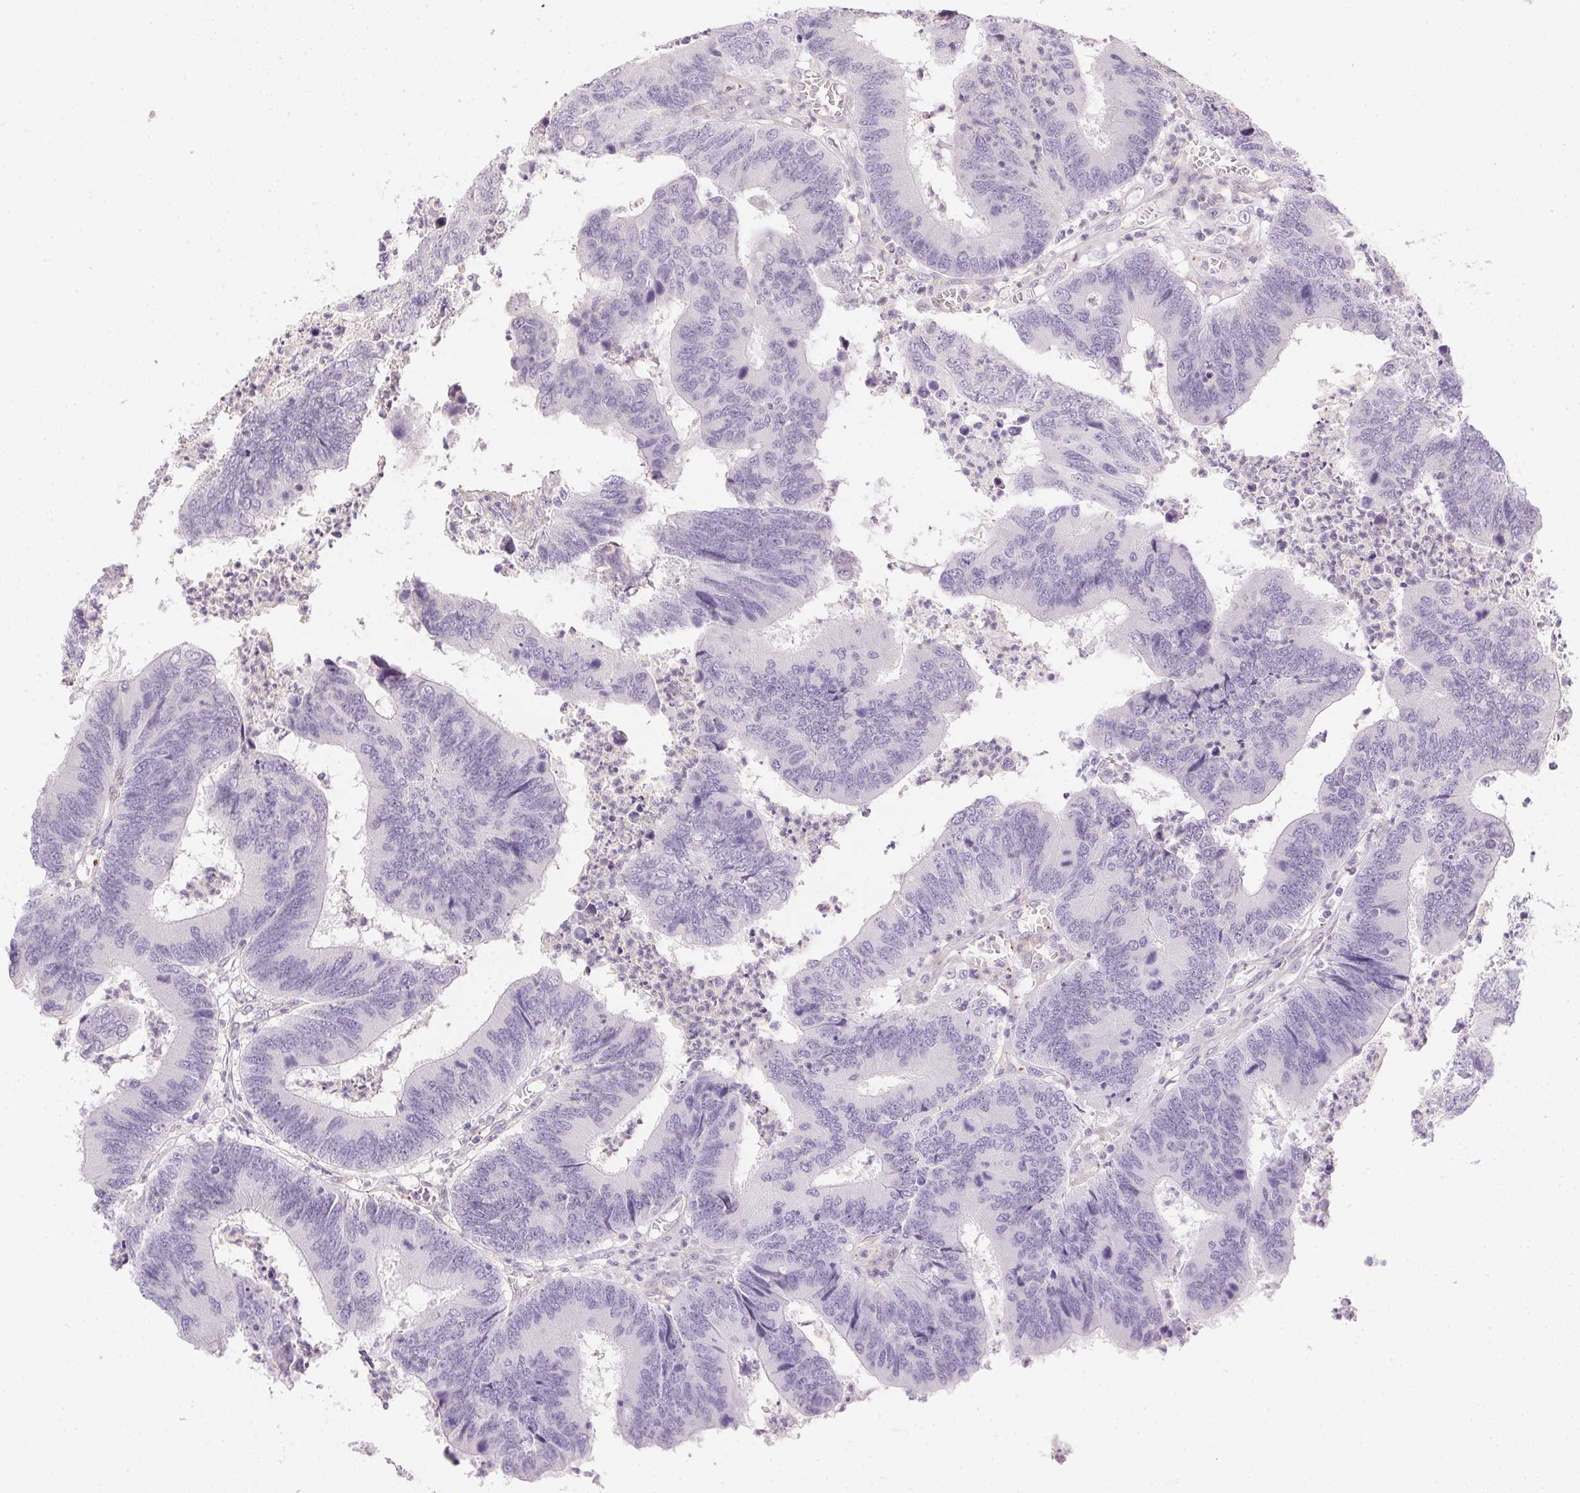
{"staining": {"intensity": "negative", "quantity": "none", "location": "none"}, "tissue": "colorectal cancer", "cell_type": "Tumor cells", "image_type": "cancer", "snomed": [{"axis": "morphology", "description": "Adenocarcinoma, NOS"}, {"axis": "topography", "description": "Colon"}], "caption": "IHC micrograph of human colorectal cancer (adenocarcinoma) stained for a protein (brown), which exhibits no expression in tumor cells. The staining is performed using DAB brown chromogen with nuclei counter-stained in using hematoxylin.", "gene": "PRL", "patient": {"sex": "female", "age": 67}}